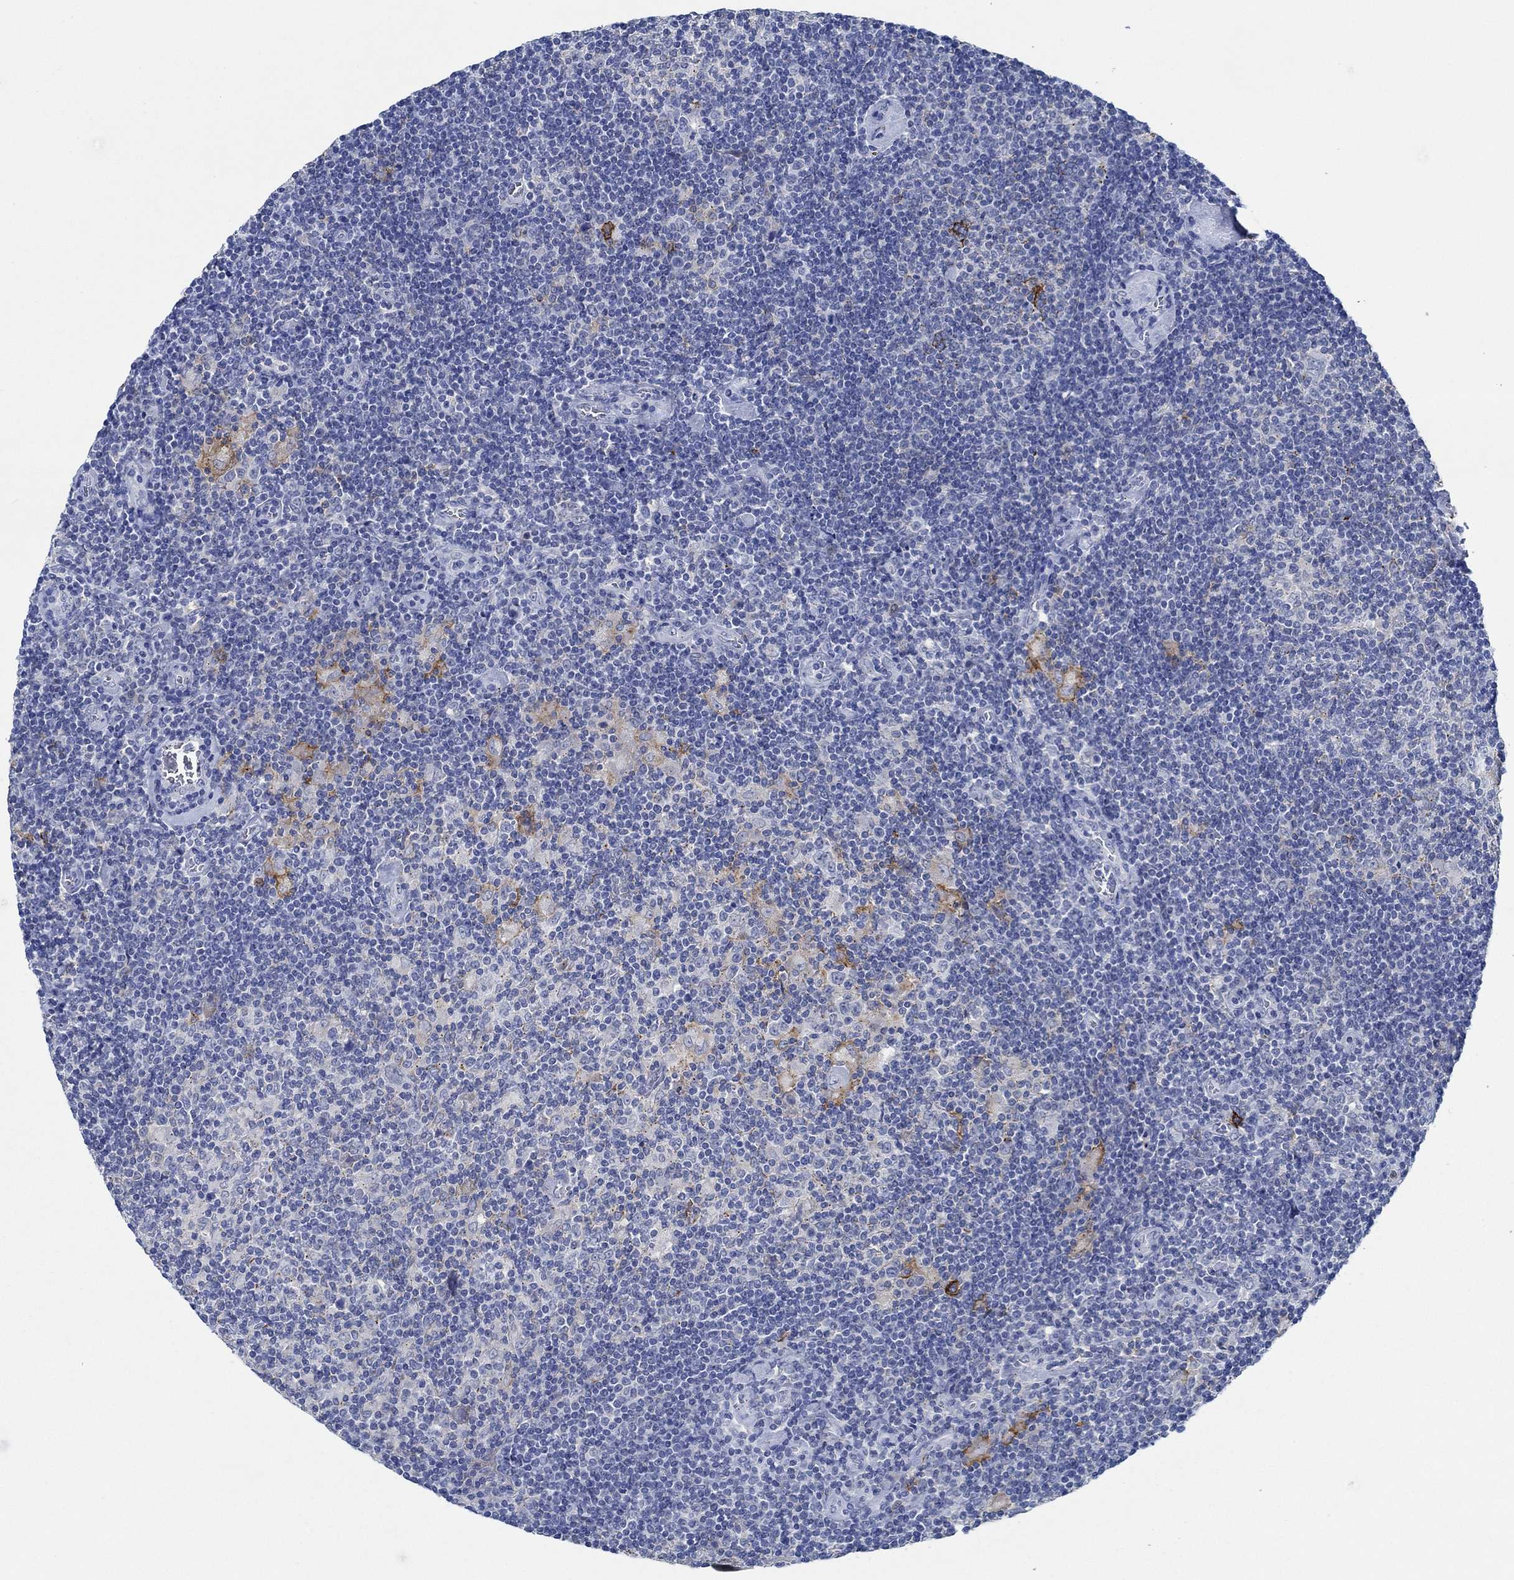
{"staining": {"intensity": "moderate", "quantity": "25%-75%", "location": "cytoplasmic/membranous"}, "tissue": "lymphoma", "cell_type": "Tumor cells", "image_type": "cancer", "snomed": [{"axis": "morphology", "description": "Hodgkin's disease, NOS"}, {"axis": "topography", "description": "Lymph node"}], "caption": "Protein analysis of Hodgkin's disease tissue displays moderate cytoplasmic/membranous staining in approximately 25%-75% of tumor cells.", "gene": "CPM", "patient": {"sex": "male", "age": 40}}